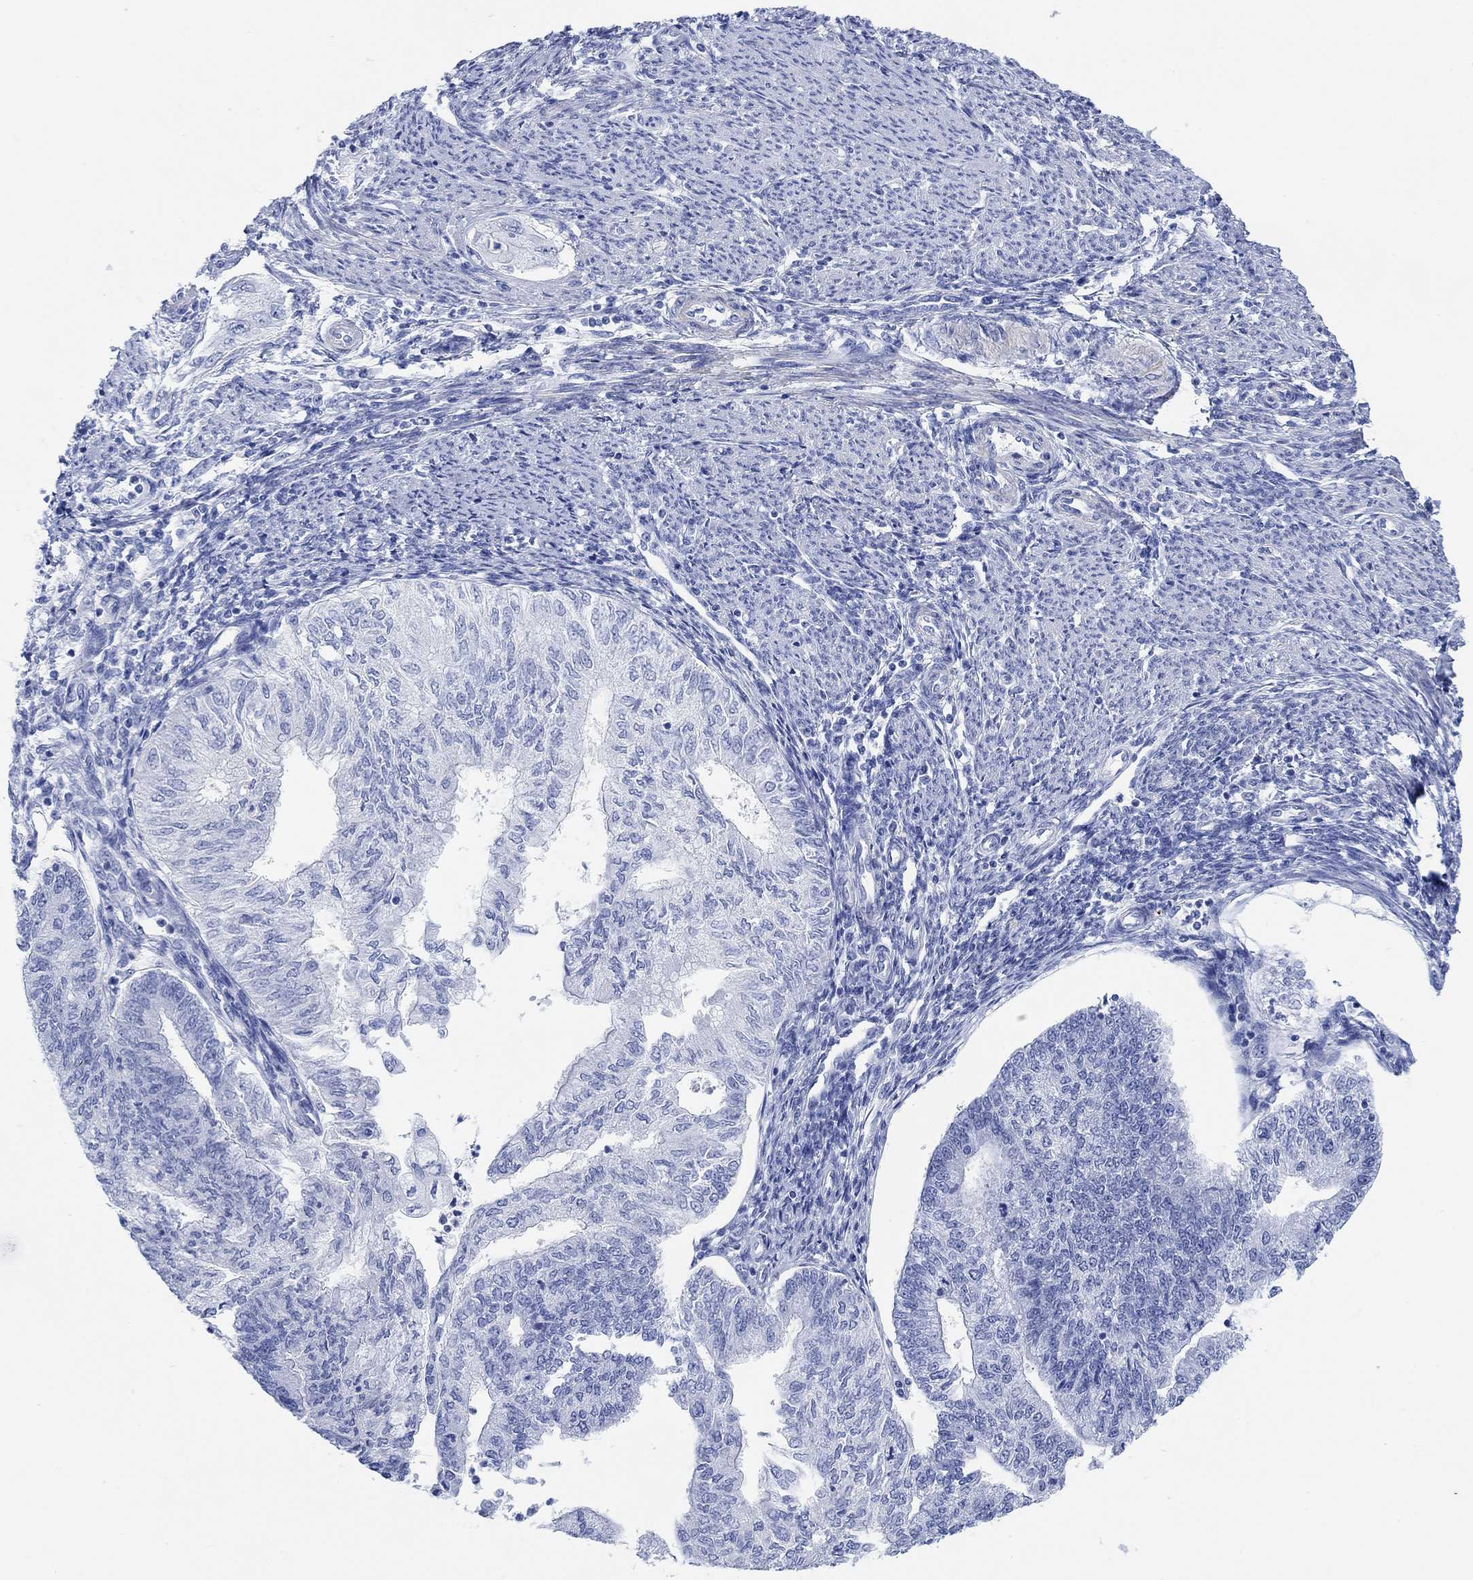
{"staining": {"intensity": "negative", "quantity": "none", "location": "none"}, "tissue": "endometrial cancer", "cell_type": "Tumor cells", "image_type": "cancer", "snomed": [{"axis": "morphology", "description": "Adenocarcinoma, NOS"}, {"axis": "topography", "description": "Endometrium"}], "caption": "Endometrial adenocarcinoma was stained to show a protein in brown. There is no significant positivity in tumor cells.", "gene": "ANKRD33", "patient": {"sex": "female", "age": 59}}